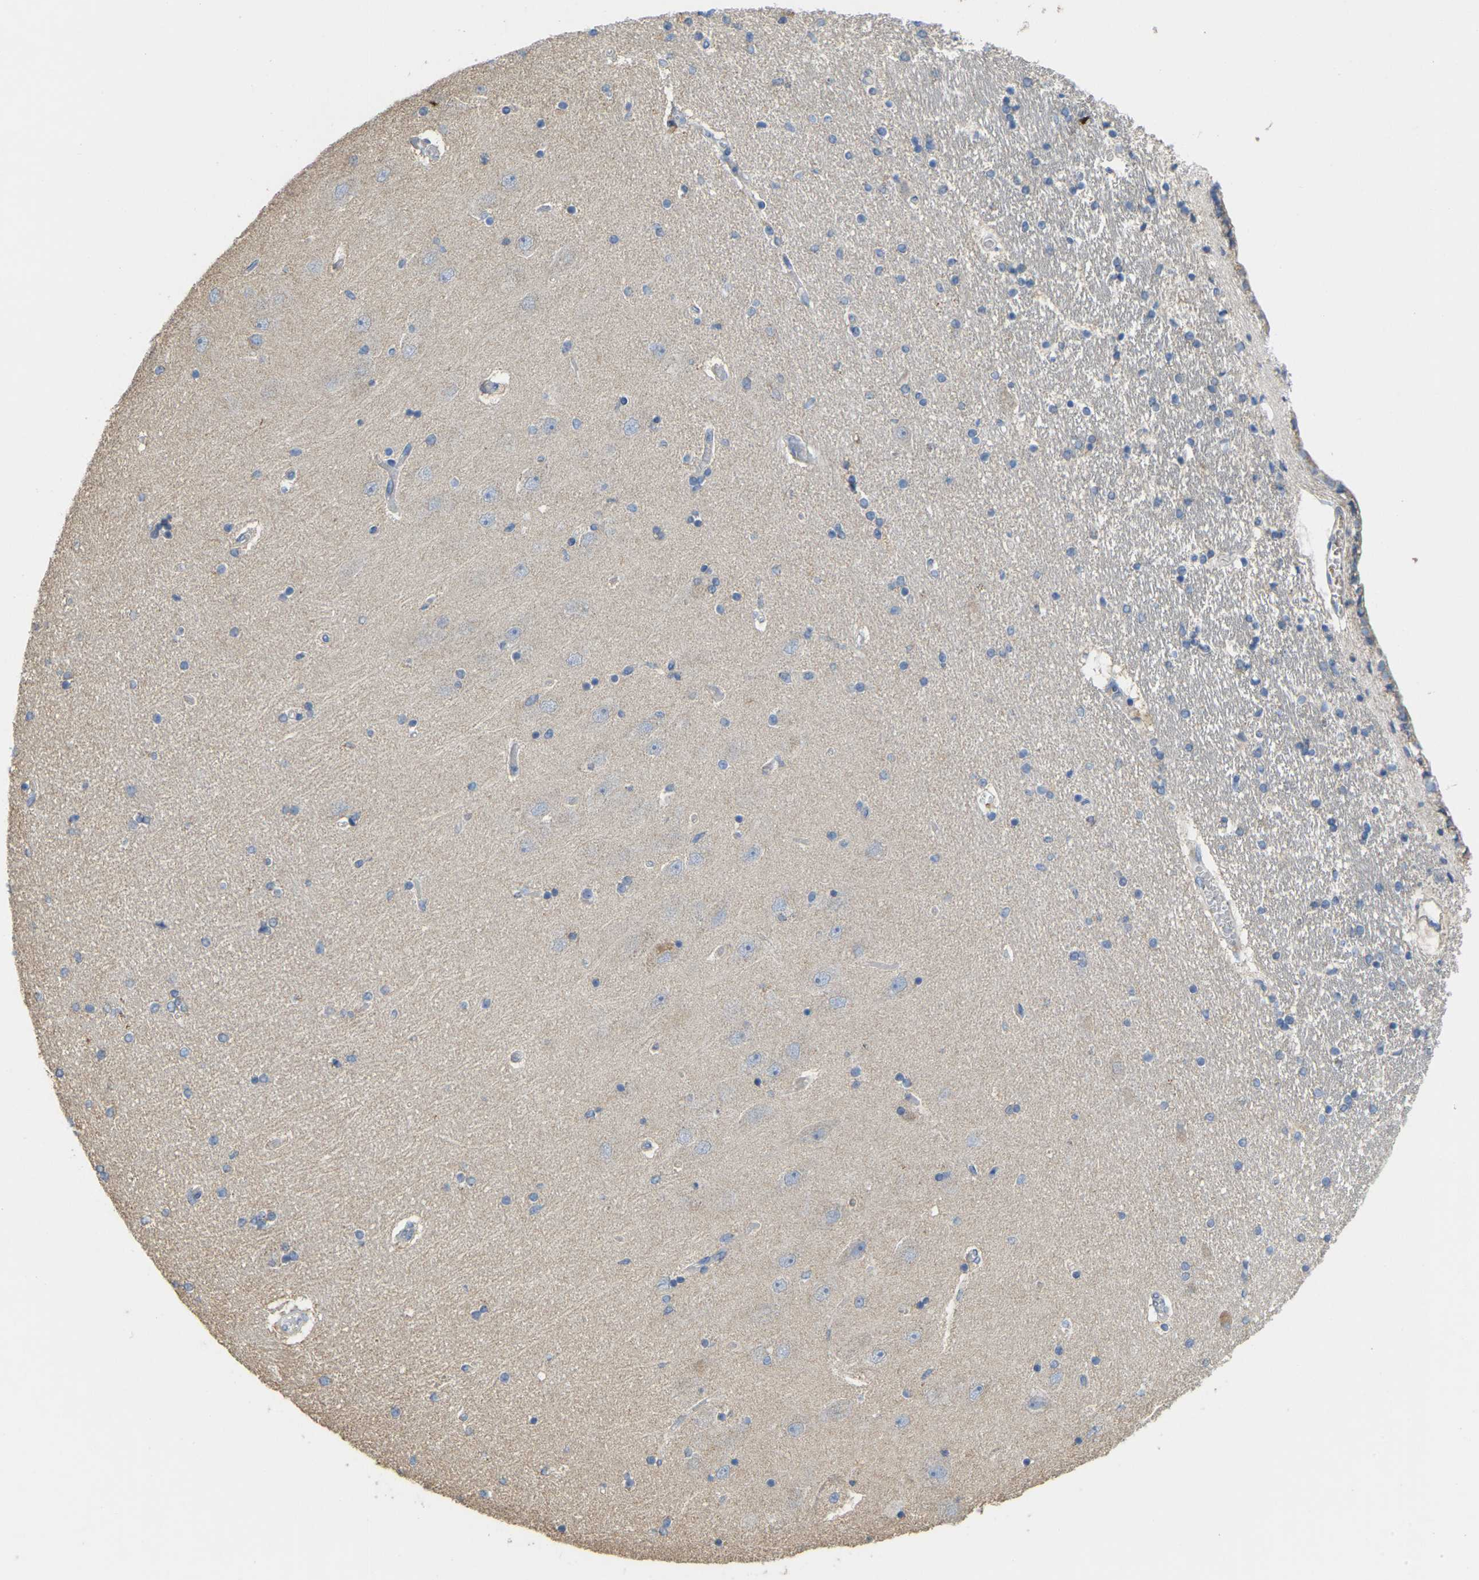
{"staining": {"intensity": "negative", "quantity": "none", "location": "none"}, "tissue": "hippocampus", "cell_type": "Glial cells", "image_type": "normal", "snomed": [{"axis": "morphology", "description": "Normal tissue, NOS"}, {"axis": "topography", "description": "Hippocampus"}], "caption": "Protein analysis of benign hippocampus displays no significant staining in glial cells.", "gene": "SERPINB5", "patient": {"sex": "female", "age": 54}}